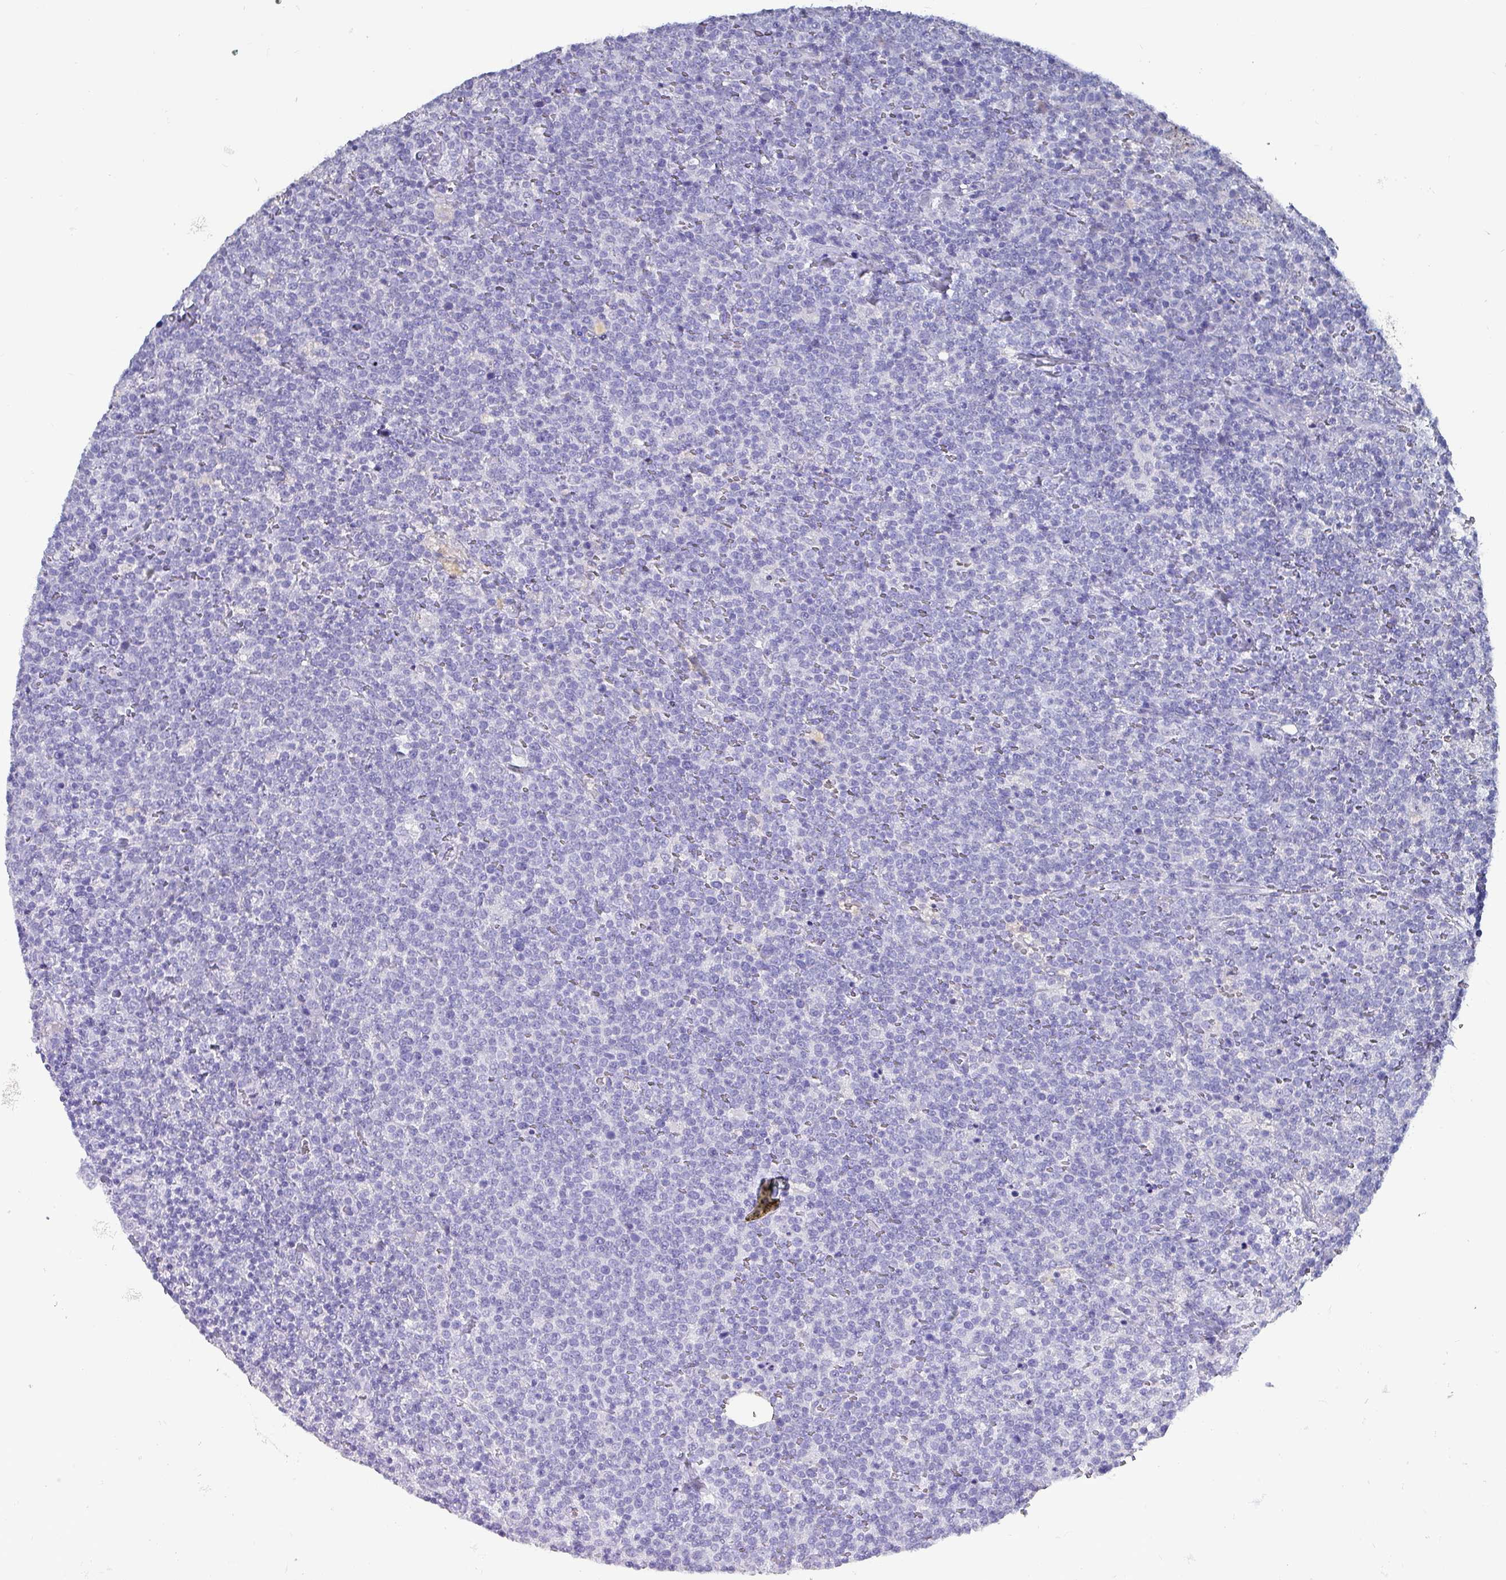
{"staining": {"intensity": "negative", "quantity": "none", "location": "none"}, "tissue": "lymphoma", "cell_type": "Tumor cells", "image_type": "cancer", "snomed": [{"axis": "morphology", "description": "Malignant lymphoma, non-Hodgkin's type, High grade"}, {"axis": "topography", "description": "Lymph node"}], "caption": "The histopathology image demonstrates no significant expression in tumor cells of lymphoma.", "gene": "INS-IGF2", "patient": {"sex": "male", "age": 61}}